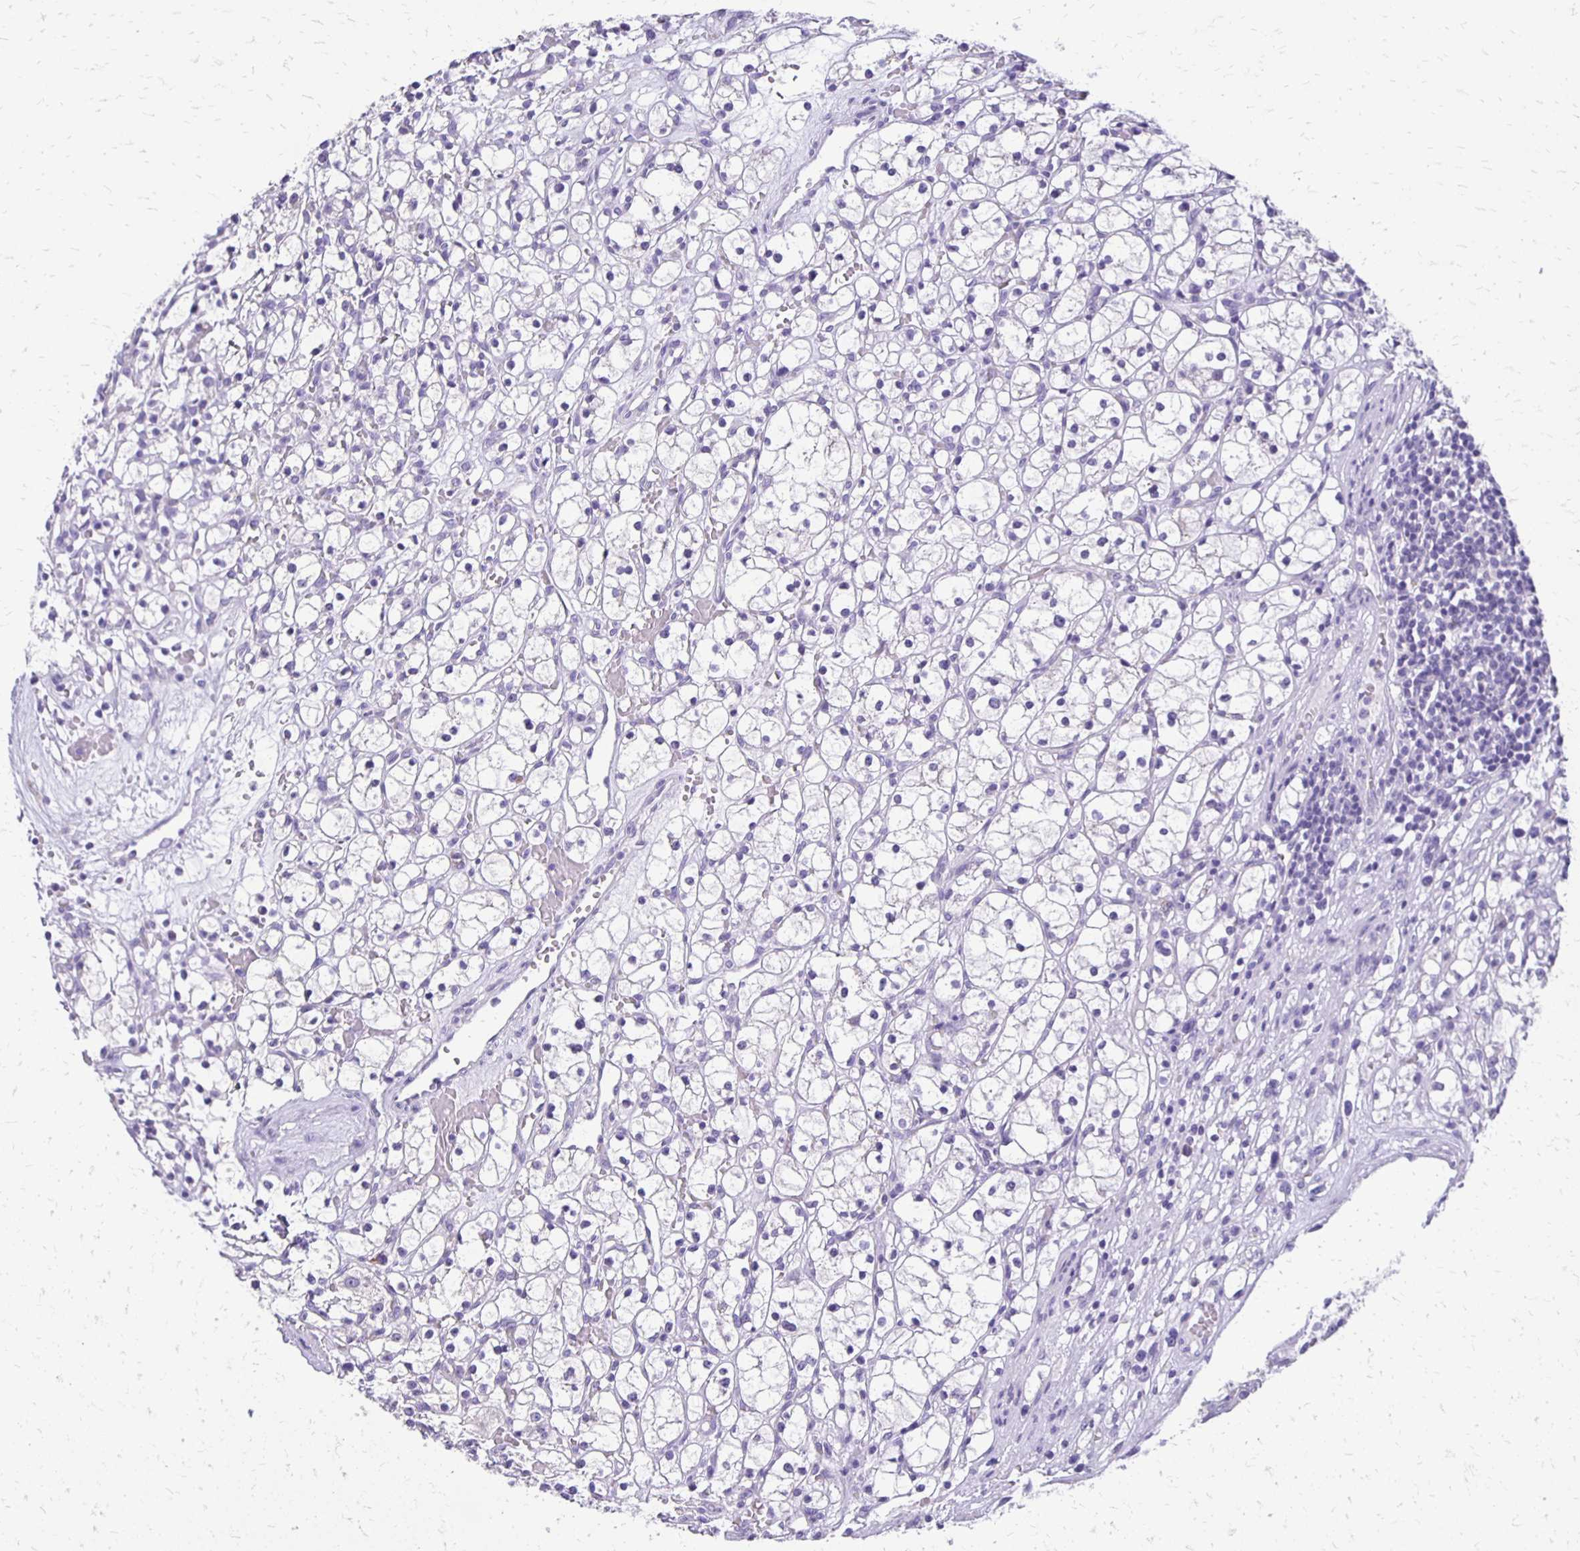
{"staining": {"intensity": "negative", "quantity": "none", "location": "none"}, "tissue": "renal cancer", "cell_type": "Tumor cells", "image_type": "cancer", "snomed": [{"axis": "morphology", "description": "Adenocarcinoma, NOS"}, {"axis": "topography", "description": "Kidney"}], "caption": "Tumor cells show no significant staining in adenocarcinoma (renal).", "gene": "ANKRD45", "patient": {"sex": "female", "age": 59}}